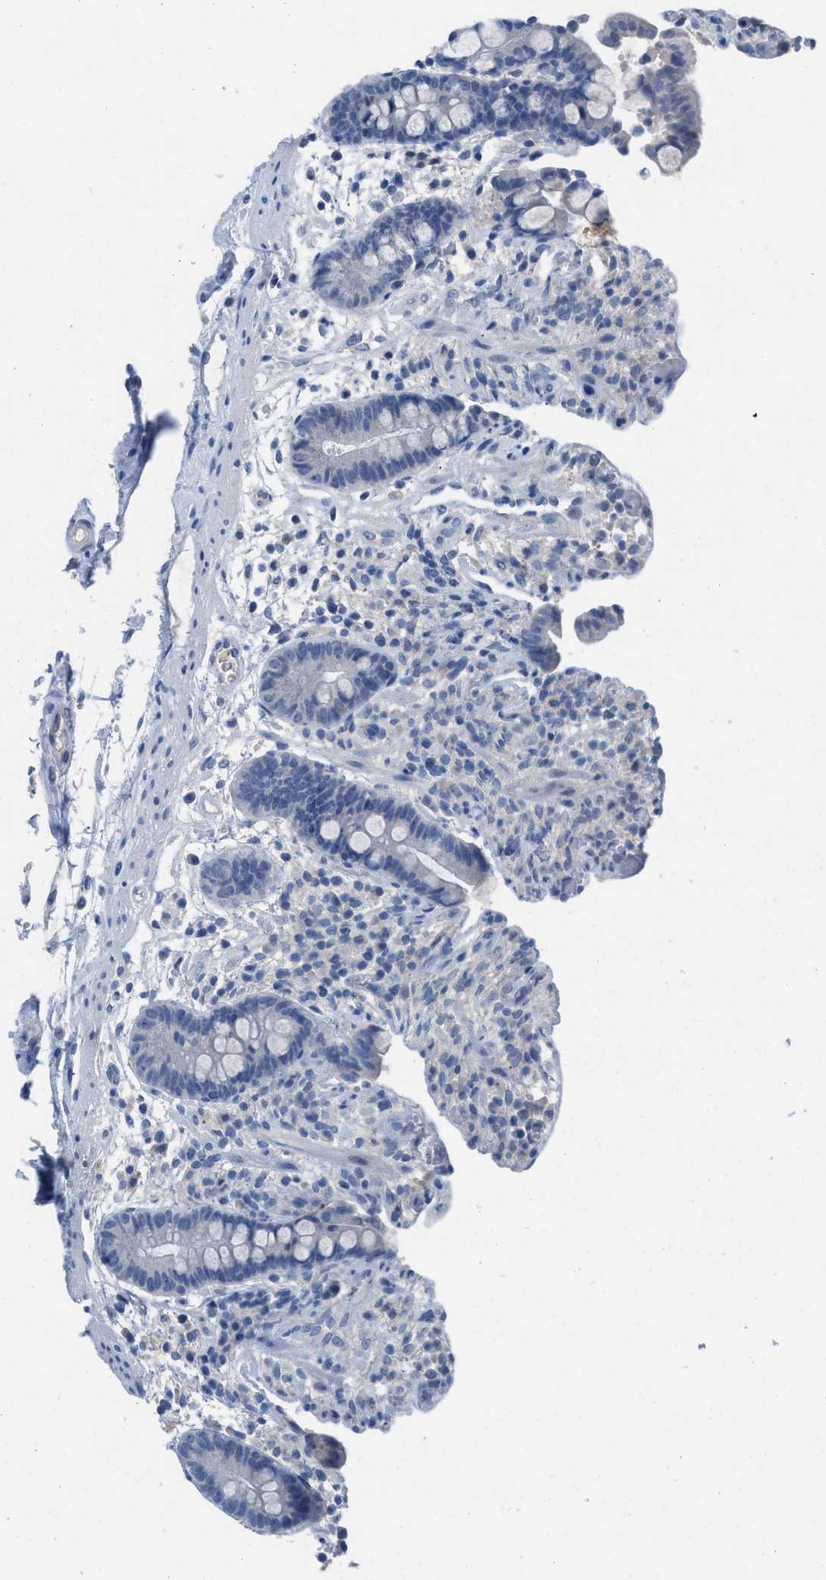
{"staining": {"intensity": "negative", "quantity": "none", "location": "none"}, "tissue": "colon", "cell_type": "Endothelial cells", "image_type": "normal", "snomed": [{"axis": "morphology", "description": "Normal tissue, NOS"}, {"axis": "topography", "description": "Colon"}], "caption": "DAB immunohistochemical staining of normal colon reveals no significant positivity in endothelial cells. (DAB IHC, high magnification).", "gene": "HPX", "patient": {"sex": "male", "age": 73}}